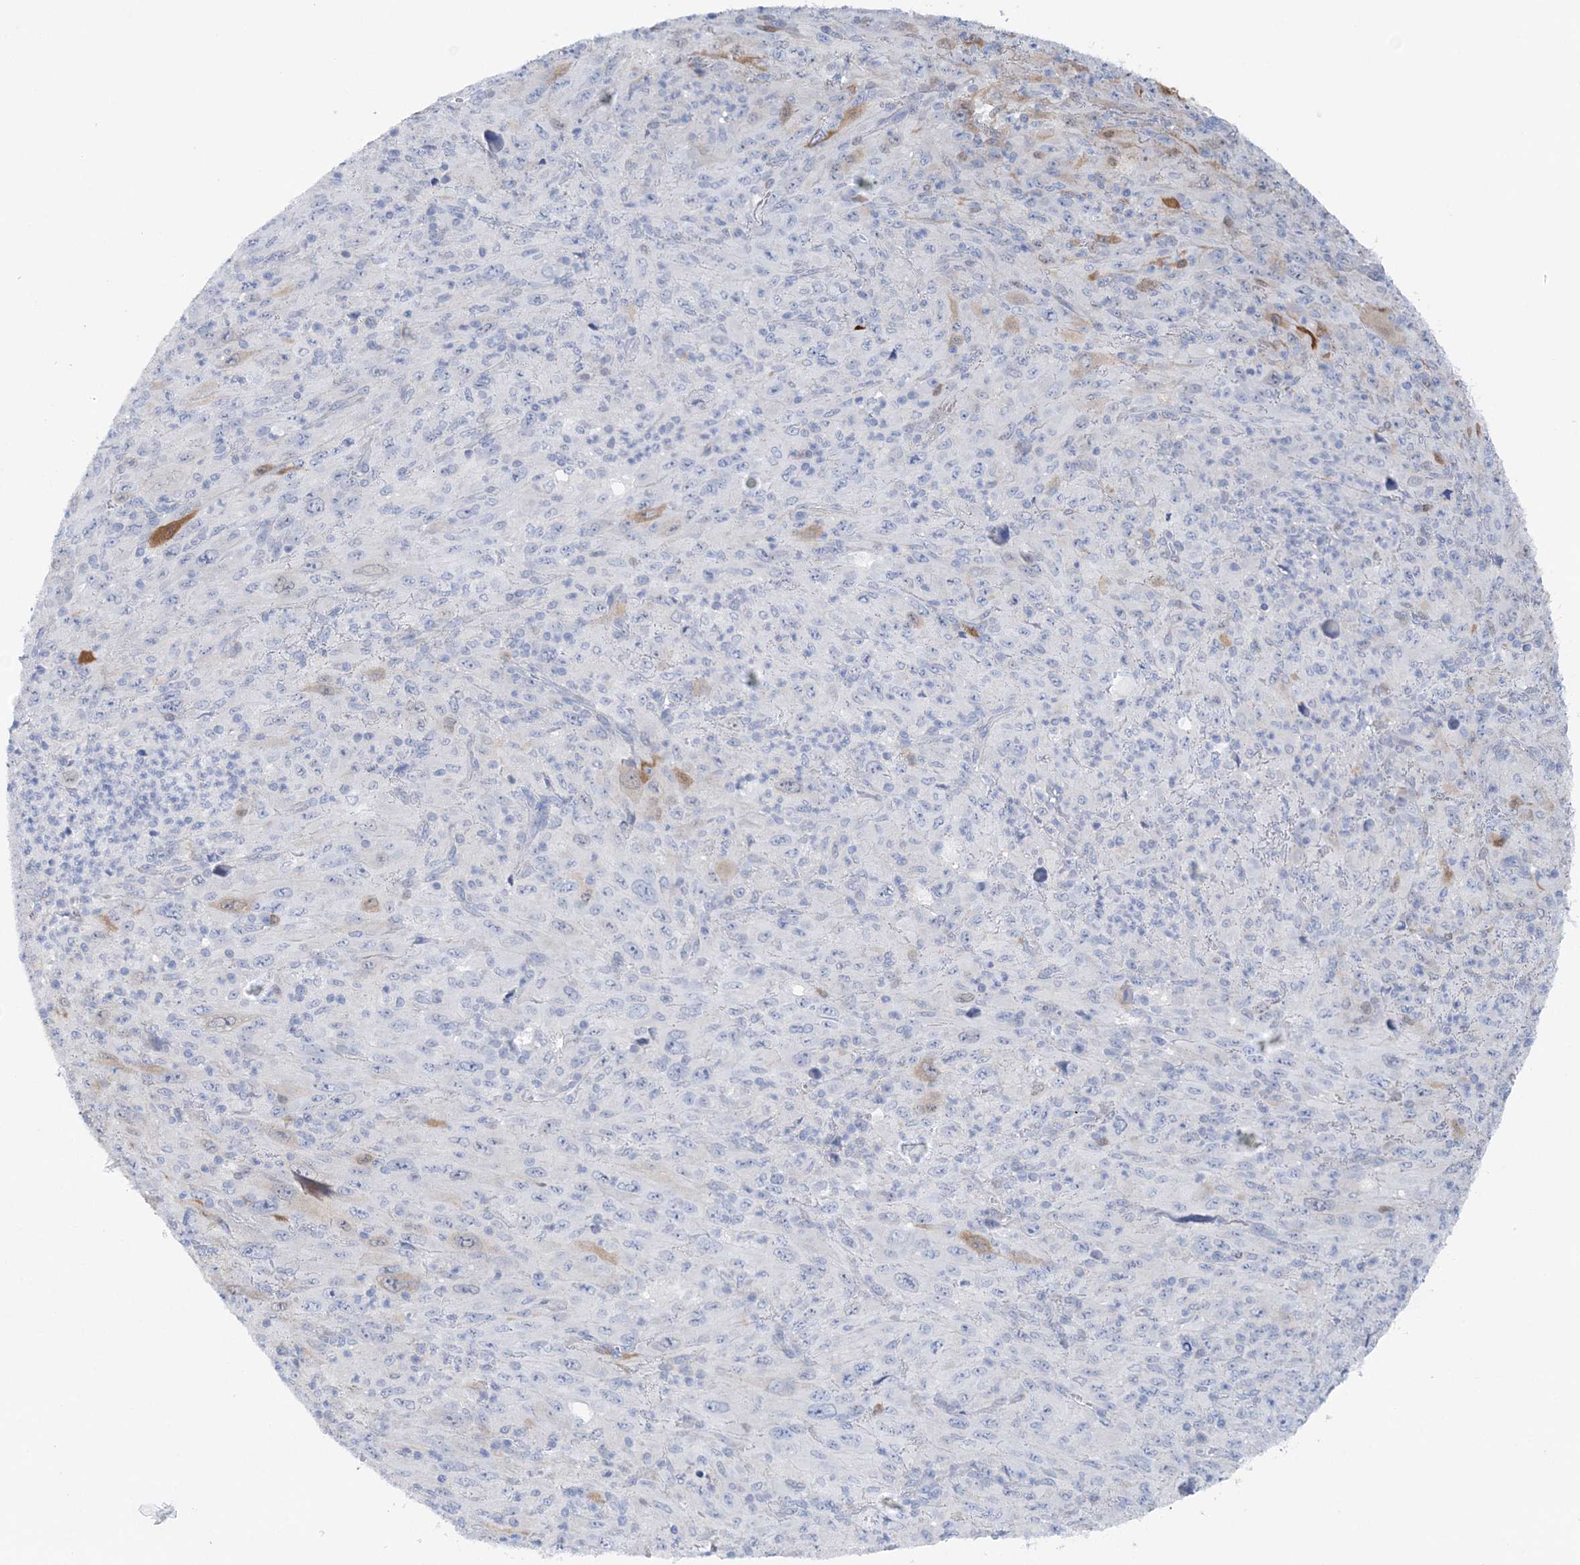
{"staining": {"intensity": "negative", "quantity": "none", "location": "none"}, "tissue": "melanoma", "cell_type": "Tumor cells", "image_type": "cancer", "snomed": [{"axis": "morphology", "description": "Malignant melanoma, Metastatic site"}, {"axis": "topography", "description": "Skin"}], "caption": "A high-resolution image shows immunohistochemistry (IHC) staining of malignant melanoma (metastatic site), which reveals no significant positivity in tumor cells.", "gene": "HMGCS1", "patient": {"sex": "female", "age": 56}}